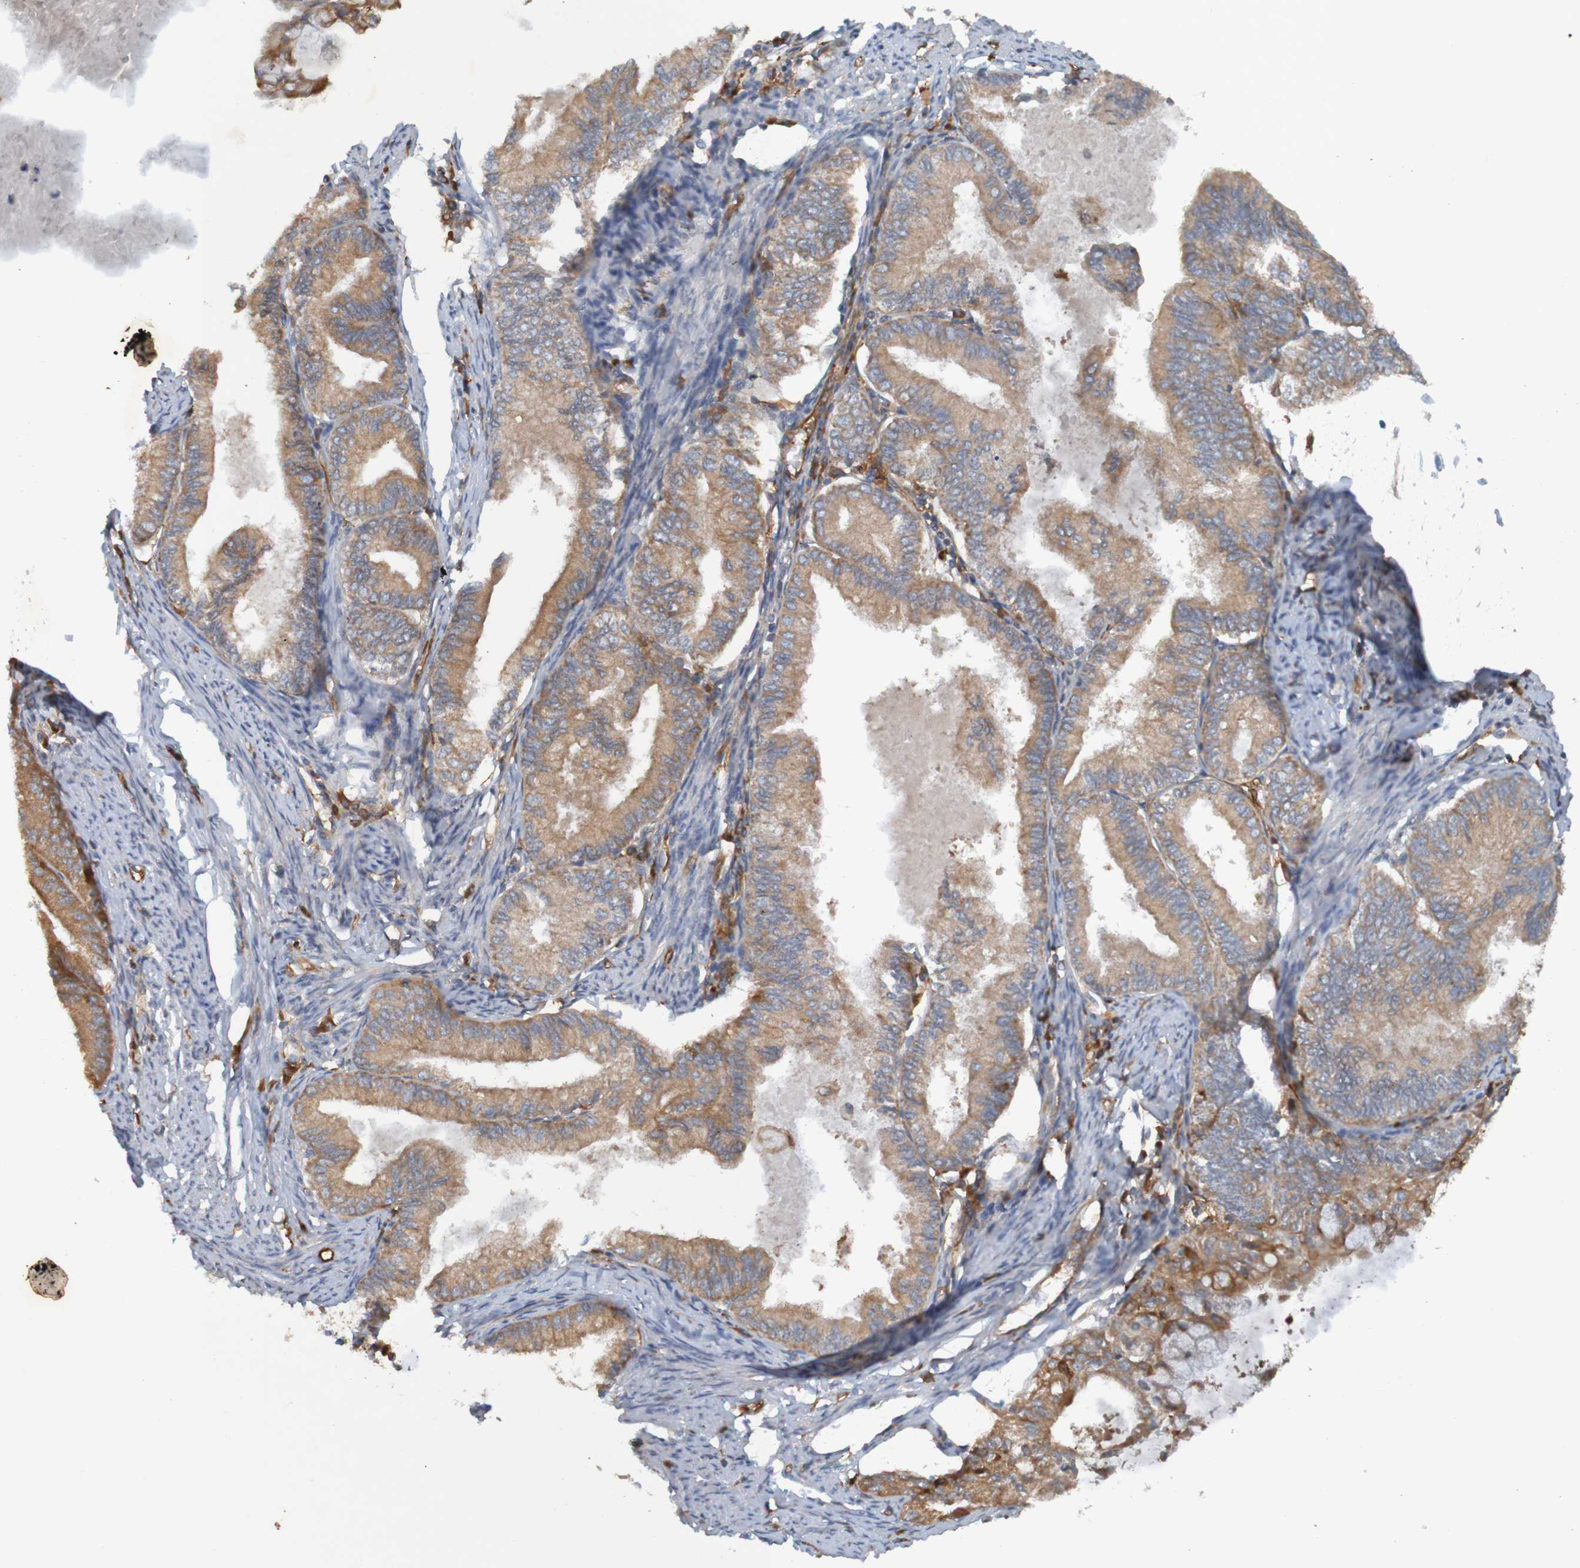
{"staining": {"intensity": "moderate", "quantity": ">75%", "location": "cytoplasmic/membranous"}, "tissue": "endometrial cancer", "cell_type": "Tumor cells", "image_type": "cancer", "snomed": [{"axis": "morphology", "description": "Adenocarcinoma, NOS"}, {"axis": "topography", "description": "Endometrium"}], "caption": "Immunohistochemistry photomicrograph of neoplastic tissue: human endometrial cancer (adenocarcinoma) stained using immunohistochemistry (IHC) exhibits medium levels of moderate protein expression localized specifically in the cytoplasmic/membranous of tumor cells, appearing as a cytoplasmic/membranous brown color.", "gene": "DNAJC4", "patient": {"sex": "female", "age": 86}}